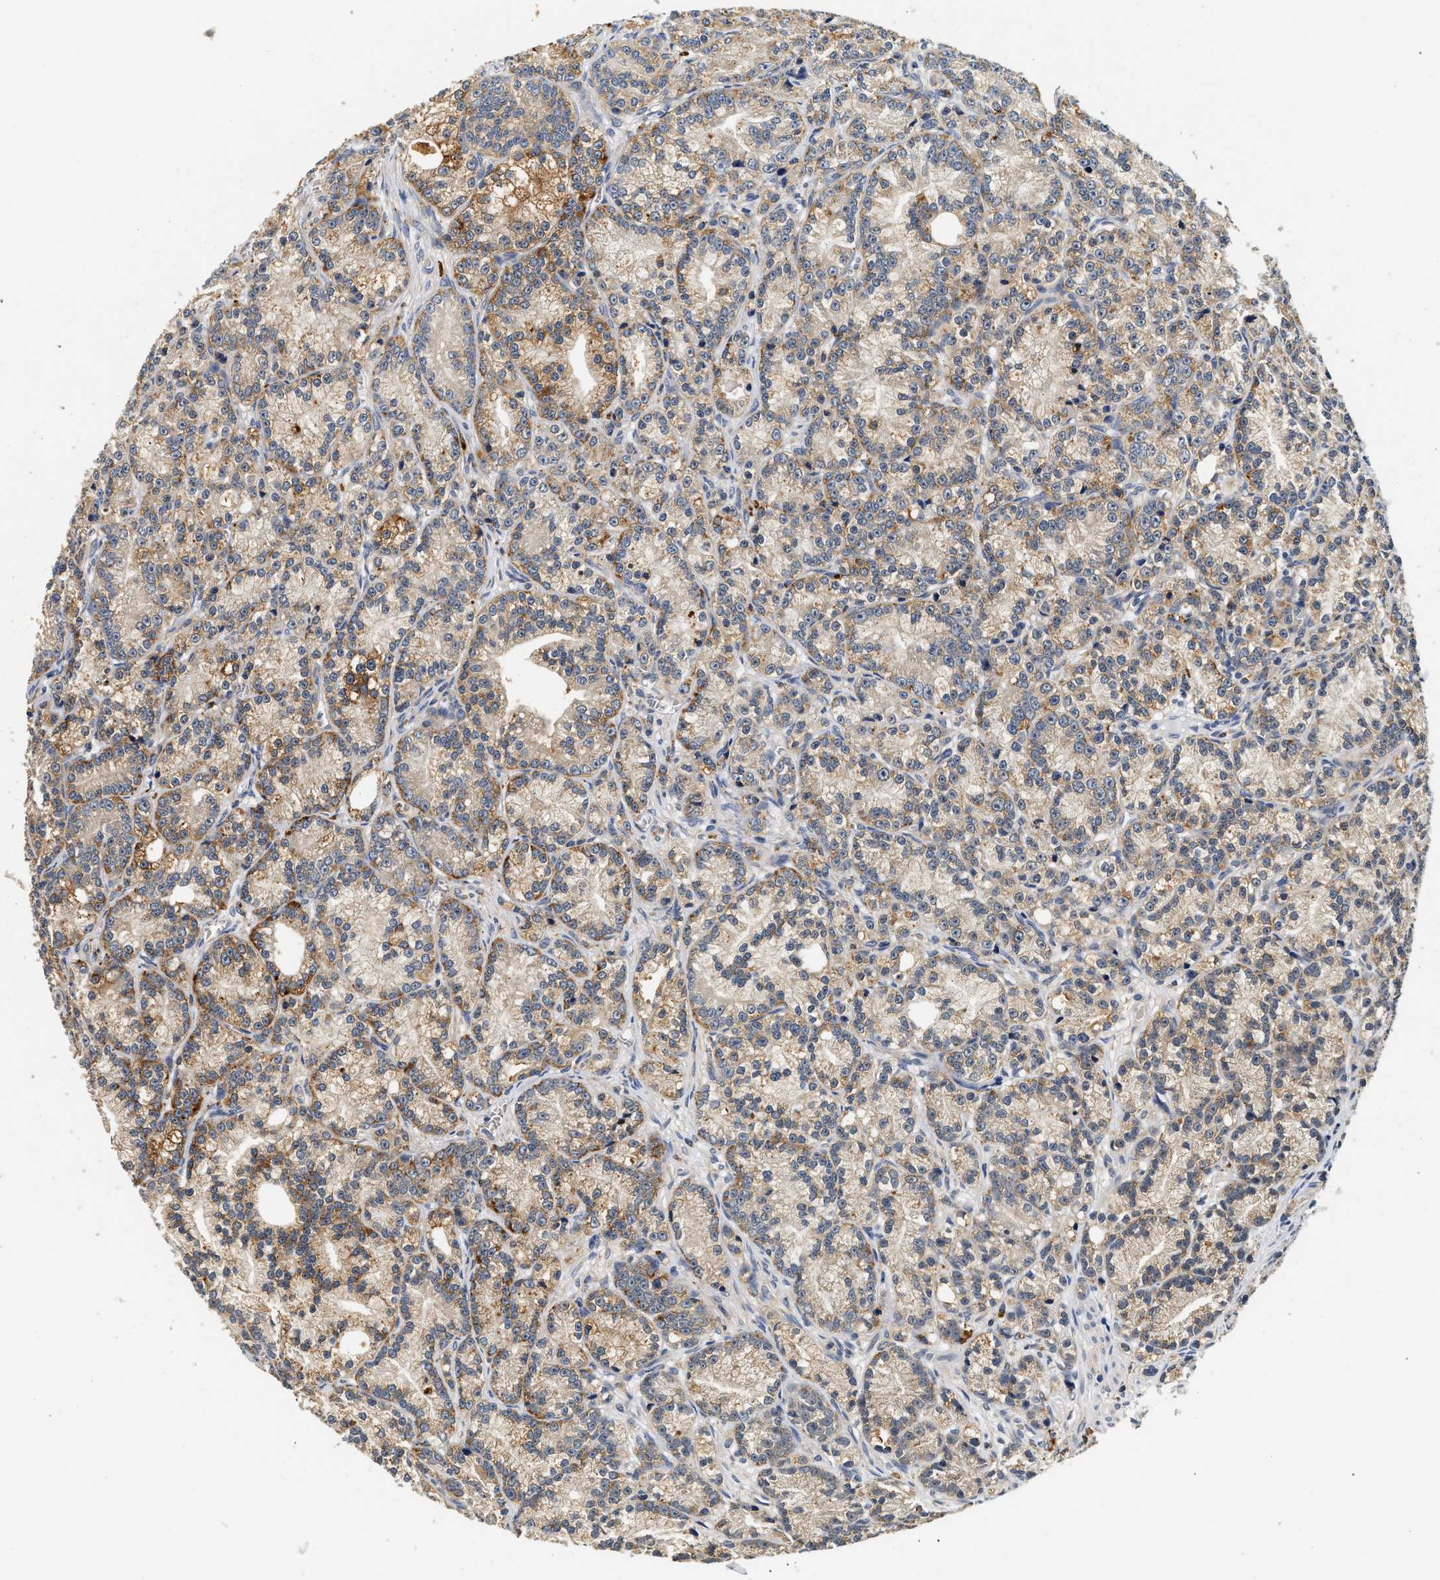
{"staining": {"intensity": "moderate", "quantity": ">75%", "location": "cytoplasmic/membranous"}, "tissue": "prostate cancer", "cell_type": "Tumor cells", "image_type": "cancer", "snomed": [{"axis": "morphology", "description": "Adenocarcinoma, Low grade"}, {"axis": "topography", "description": "Prostate"}], "caption": "IHC histopathology image of neoplastic tissue: prostate cancer stained using immunohistochemistry reveals medium levels of moderate protein expression localized specifically in the cytoplasmic/membranous of tumor cells, appearing as a cytoplasmic/membranous brown color.", "gene": "SMU1", "patient": {"sex": "male", "age": 89}}